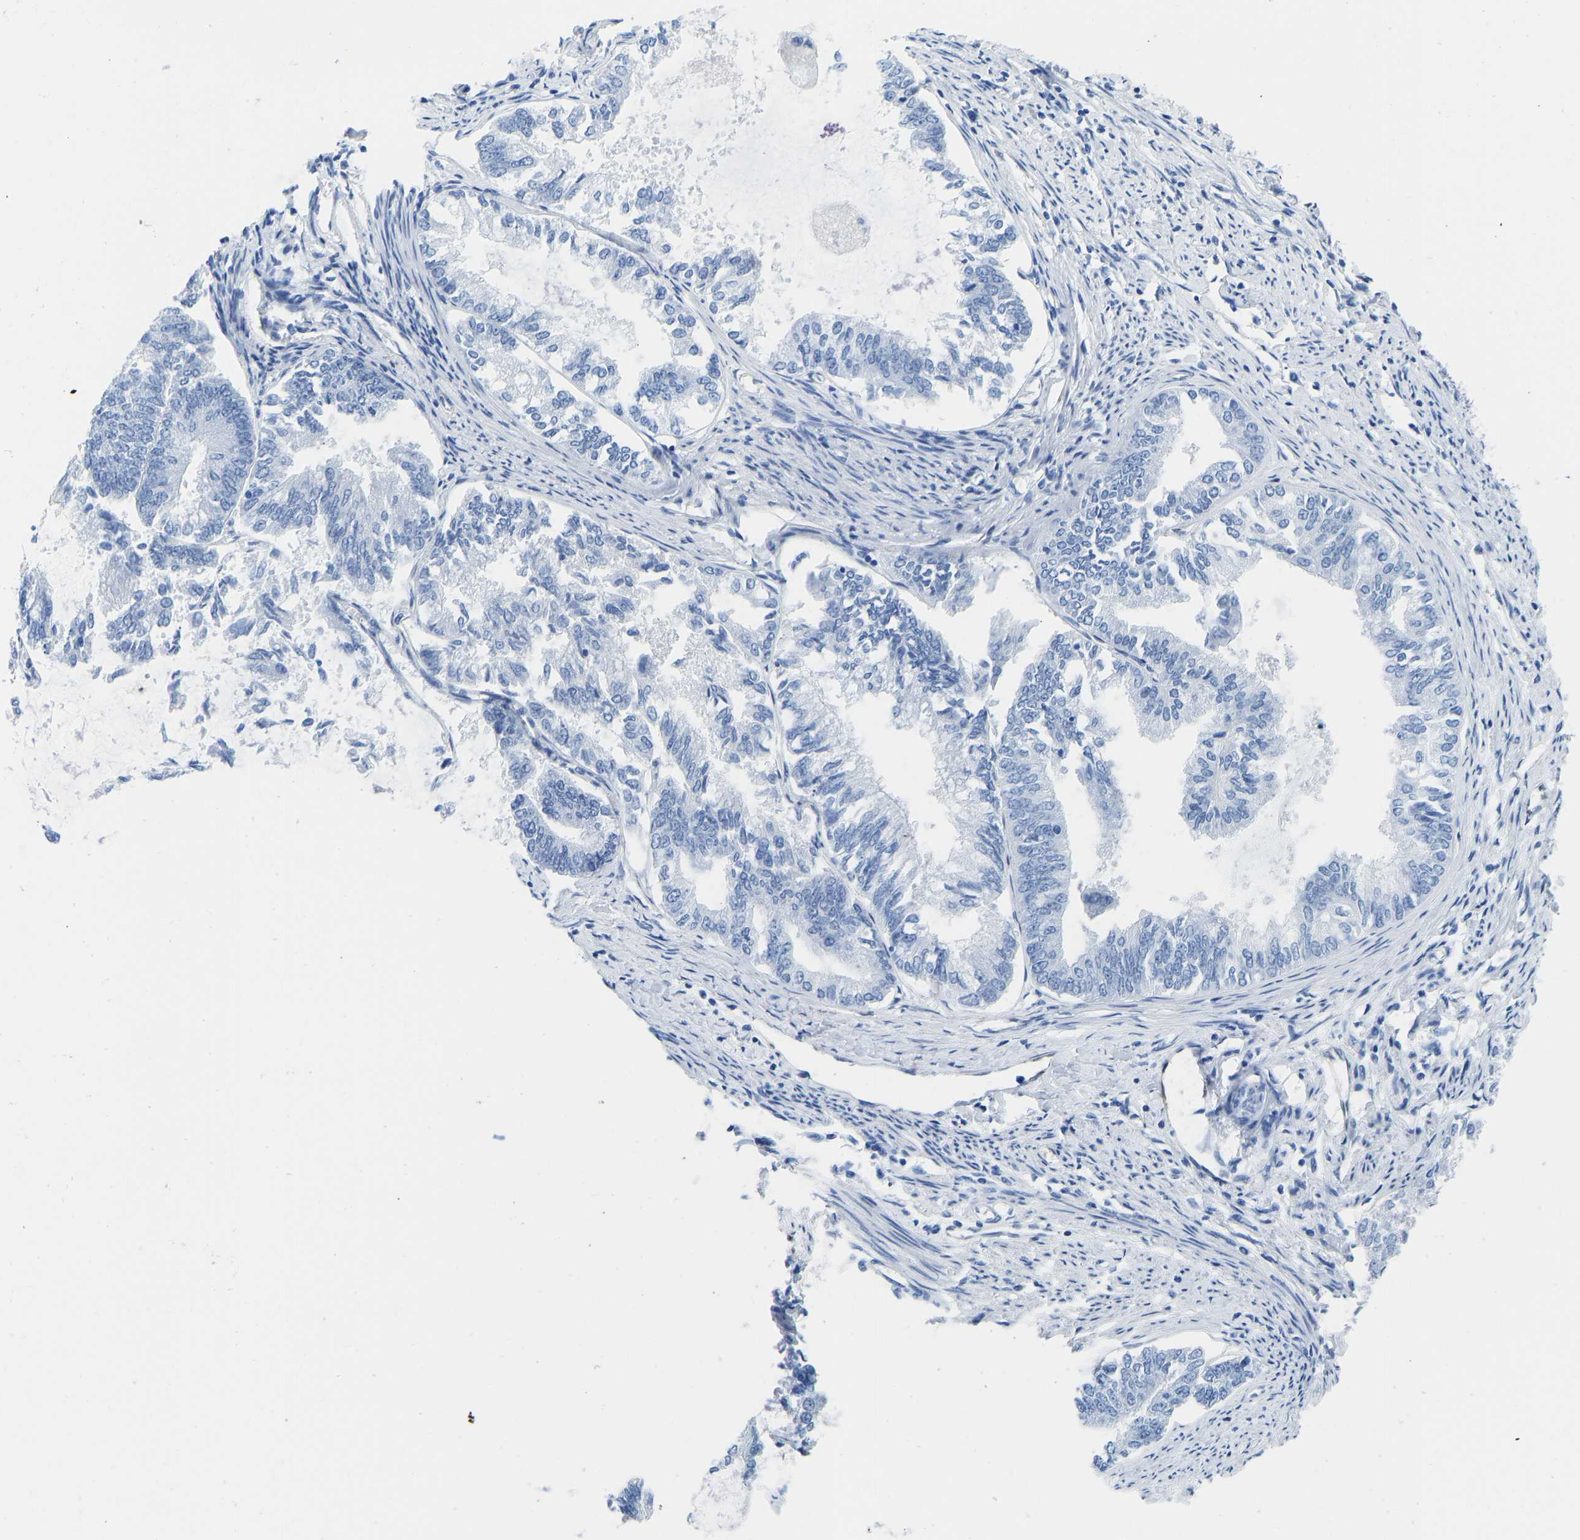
{"staining": {"intensity": "negative", "quantity": "none", "location": "none"}, "tissue": "endometrial cancer", "cell_type": "Tumor cells", "image_type": "cancer", "snomed": [{"axis": "morphology", "description": "Adenocarcinoma, NOS"}, {"axis": "topography", "description": "Endometrium"}], "caption": "Immunohistochemistry (IHC) photomicrograph of endometrial adenocarcinoma stained for a protein (brown), which demonstrates no staining in tumor cells.", "gene": "NKAIN3", "patient": {"sex": "female", "age": 86}}